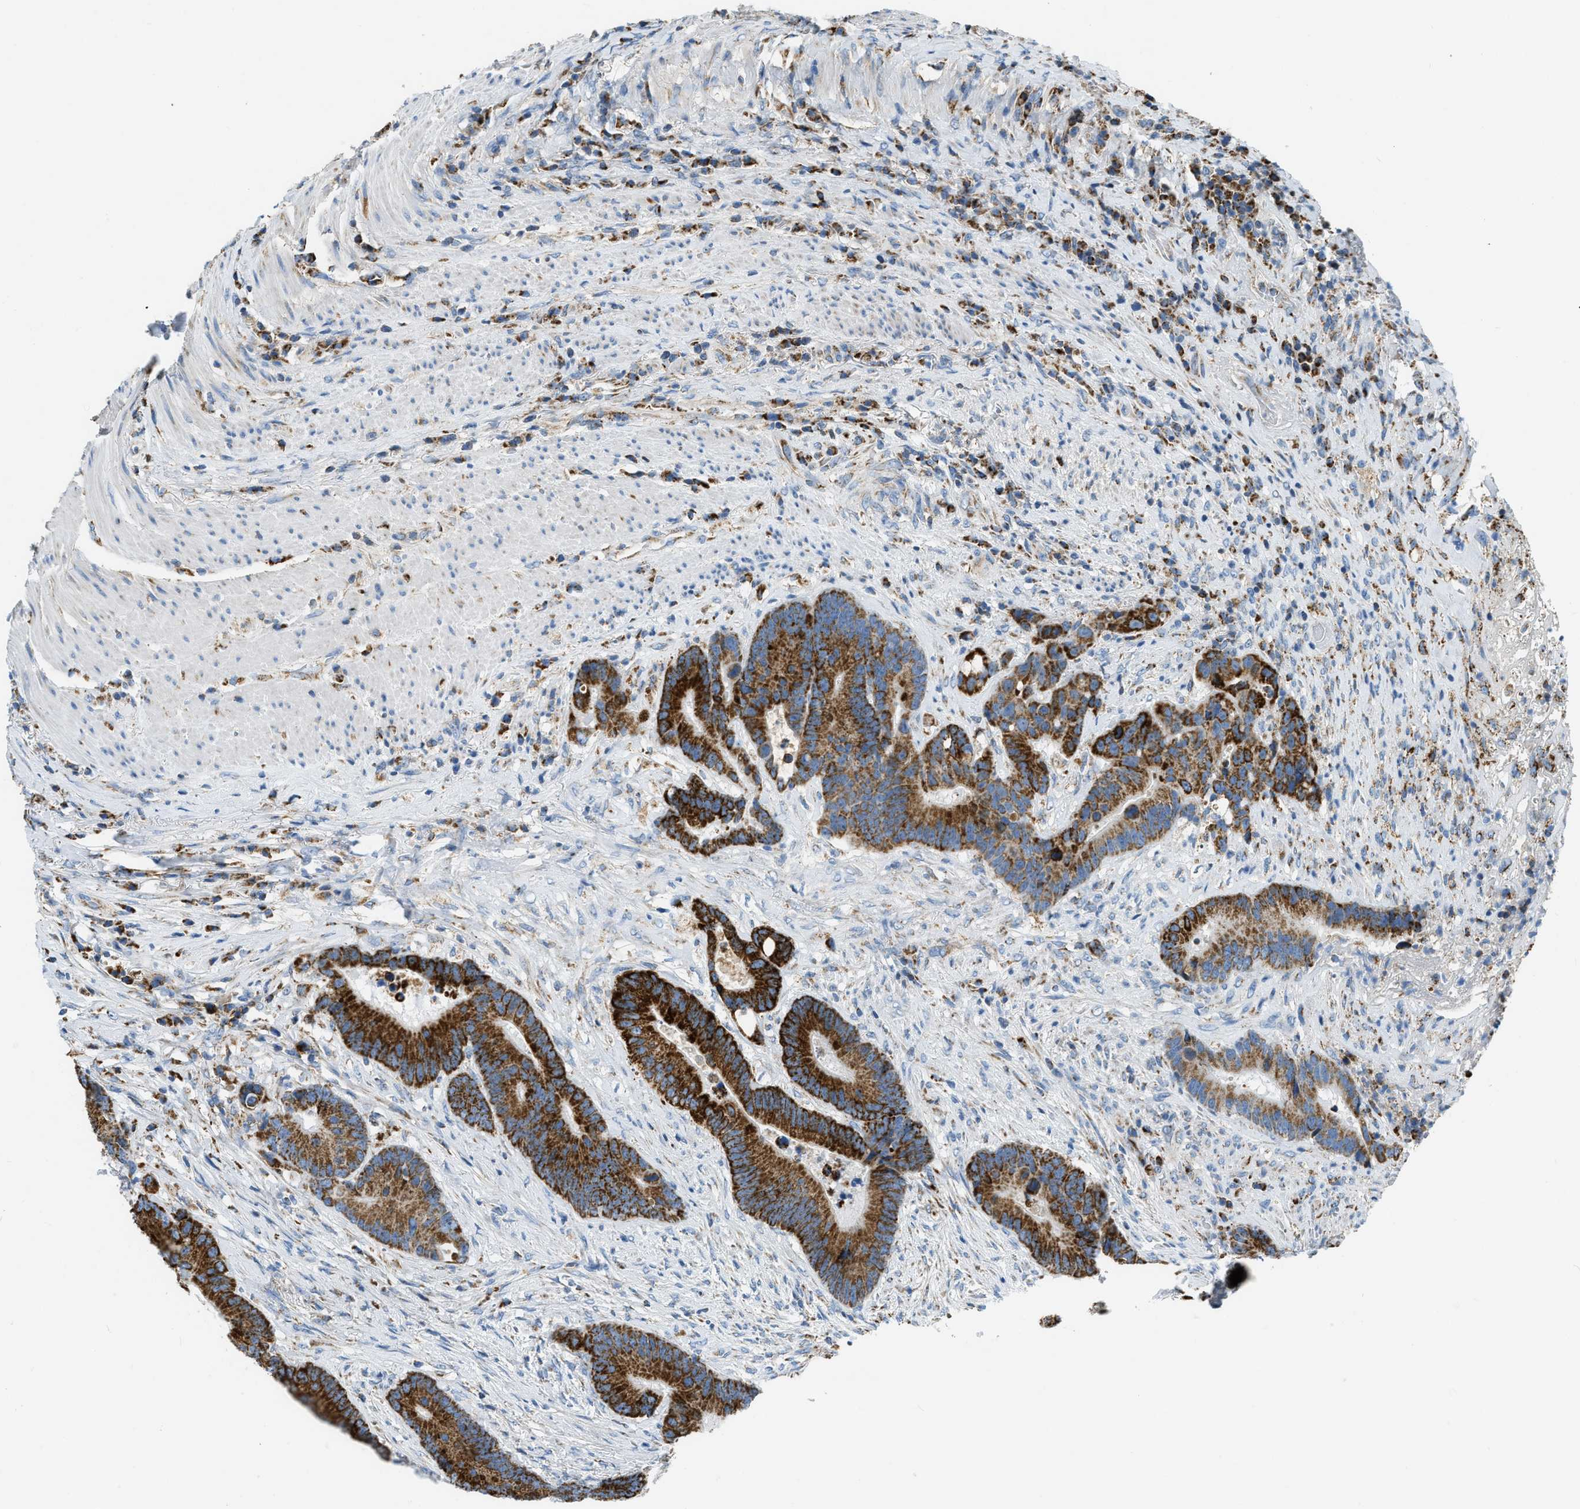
{"staining": {"intensity": "strong", "quantity": ">75%", "location": "cytoplasmic/membranous"}, "tissue": "colorectal cancer", "cell_type": "Tumor cells", "image_type": "cancer", "snomed": [{"axis": "morphology", "description": "Adenocarcinoma, NOS"}, {"axis": "topography", "description": "Rectum"}], "caption": "Immunohistochemical staining of human colorectal adenocarcinoma shows high levels of strong cytoplasmic/membranous staining in approximately >75% of tumor cells.", "gene": "ACADVL", "patient": {"sex": "female", "age": 89}}